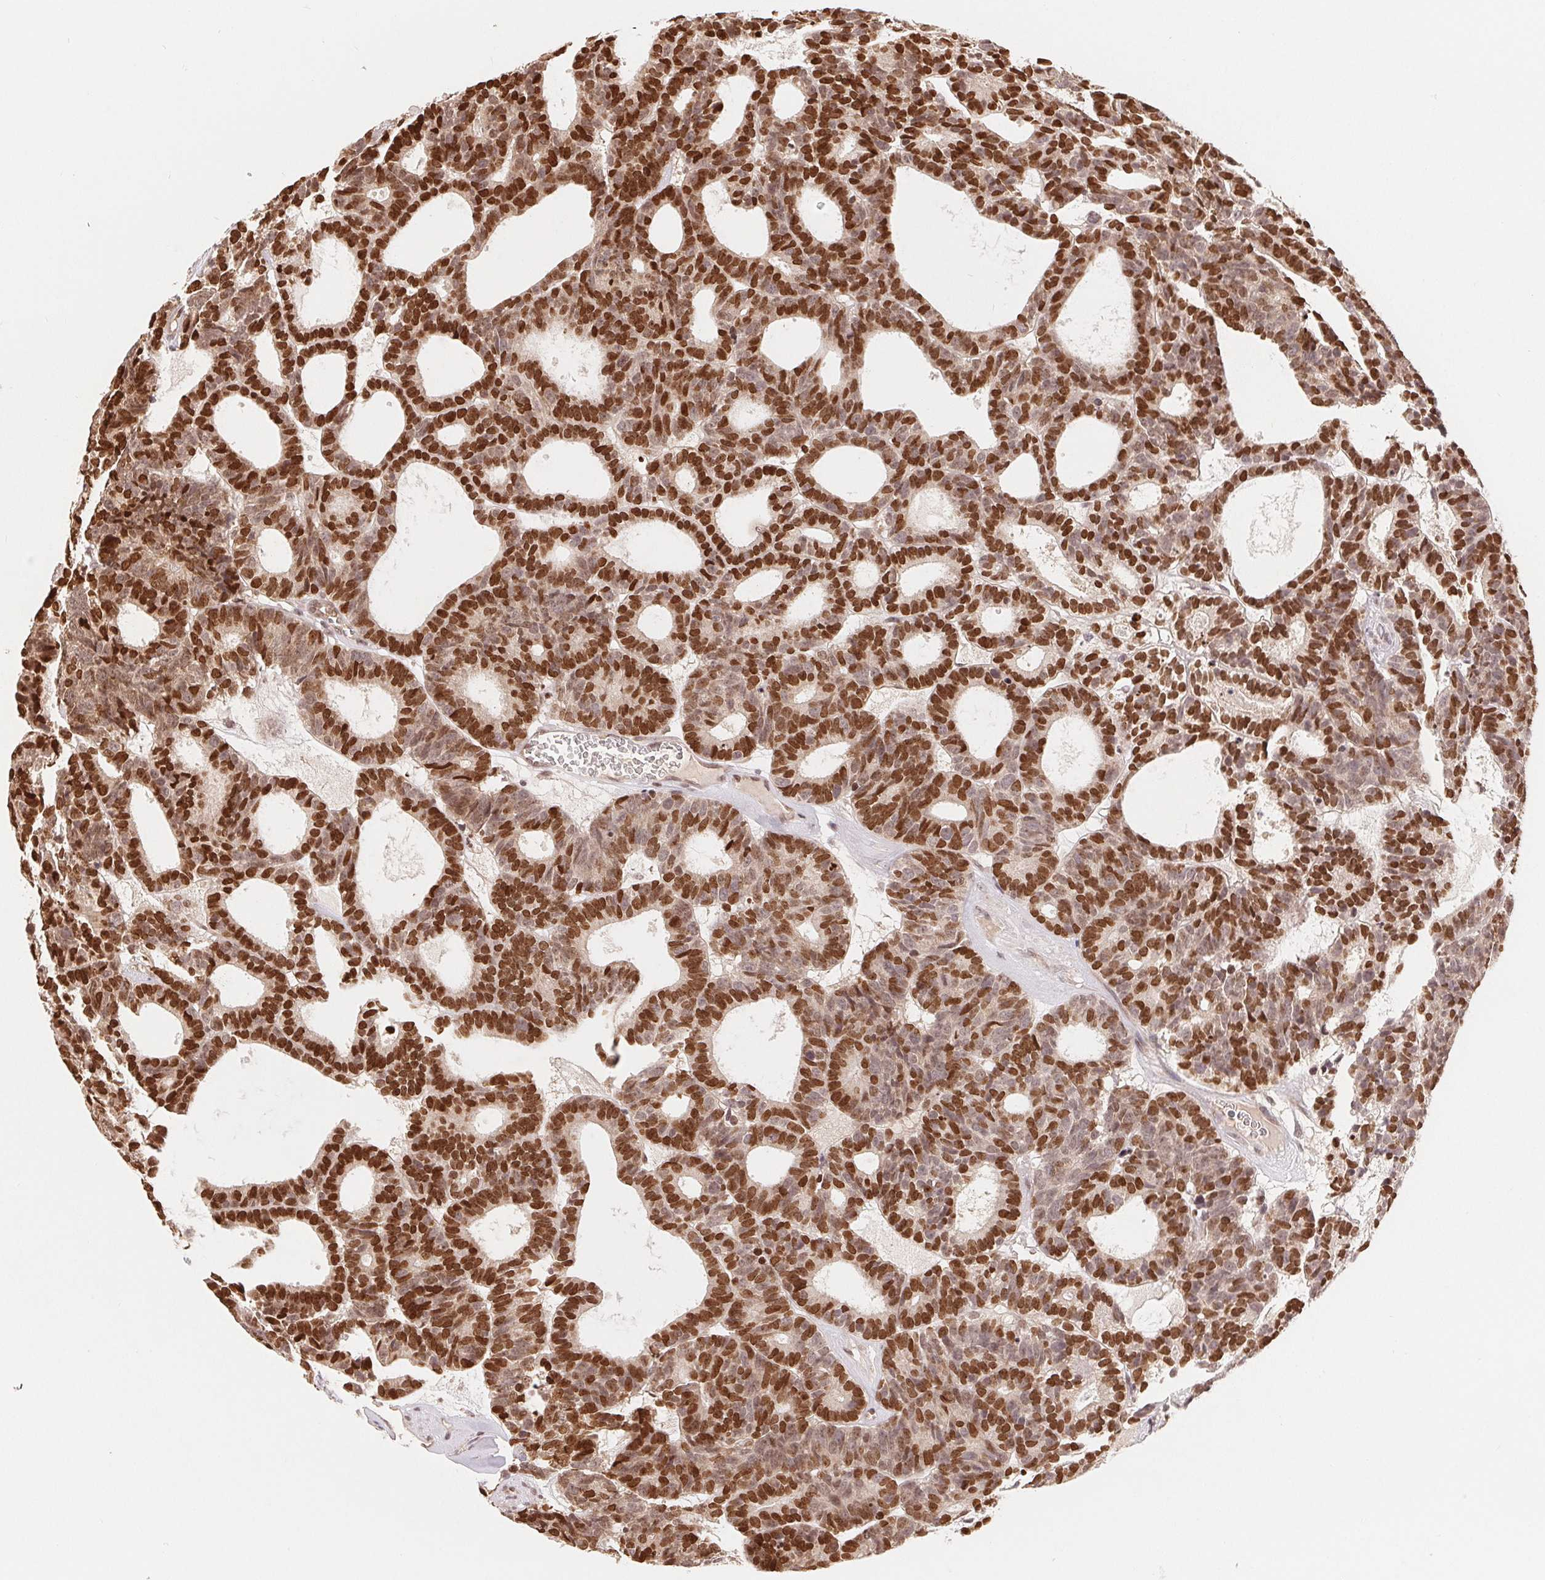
{"staining": {"intensity": "strong", "quantity": ">75%", "location": "nuclear"}, "tissue": "head and neck cancer", "cell_type": "Tumor cells", "image_type": "cancer", "snomed": [{"axis": "morphology", "description": "Adenocarcinoma, NOS"}, {"axis": "topography", "description": "Head-Neck"}], "caption": "An IHC histopathology image of tumor tissue is shown. Protein staining in brown labels strong nuclear positivity in head and neck adenocarcinoma within tumor cells. Immunohistochemistry (ihc) stains the protein of interest in brown and the nuclei are stained blue.", "gene": "HMGN3", "patient": {"sex": "female", "age": 81}}